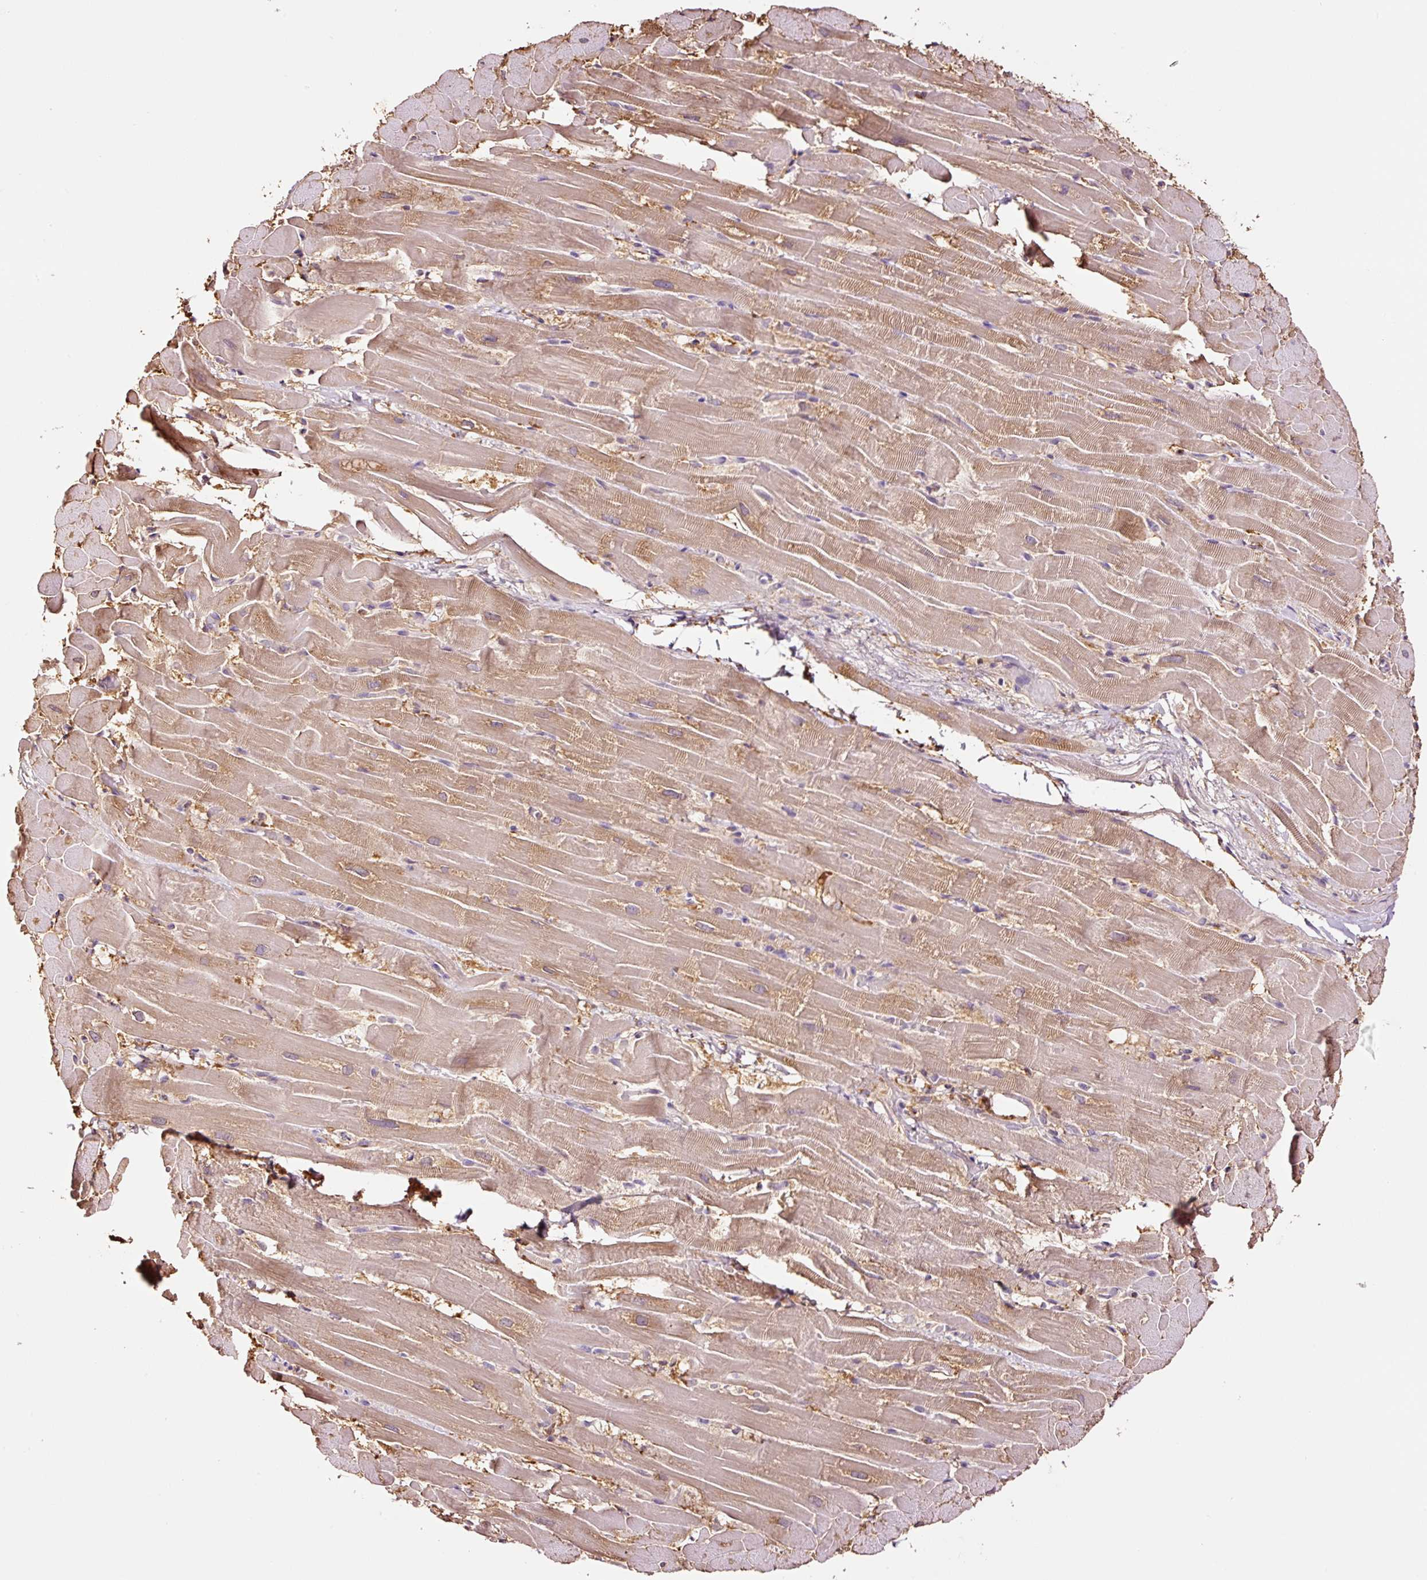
{"staining": {"intensity": "moderate", "quantity": ">75%", "location": "cytoplasmic/membranous"}, "tissue": "heart muscle", "cell_type": "Cardiomyocytes", "image_type": "normal", "snomed": [{"axis": "morphology", "description": "Normal tissue, NOS"}, {"axis": "topography", "description": "Heart"}], "caption": "The image displays staining of benign heart muscle, revealing moderate cytoplasmic/membranous protein positivity (brown color) within cardiomyocytes.", "gene": "METAP1", "patient": {"sex": "male", "age": 37}}